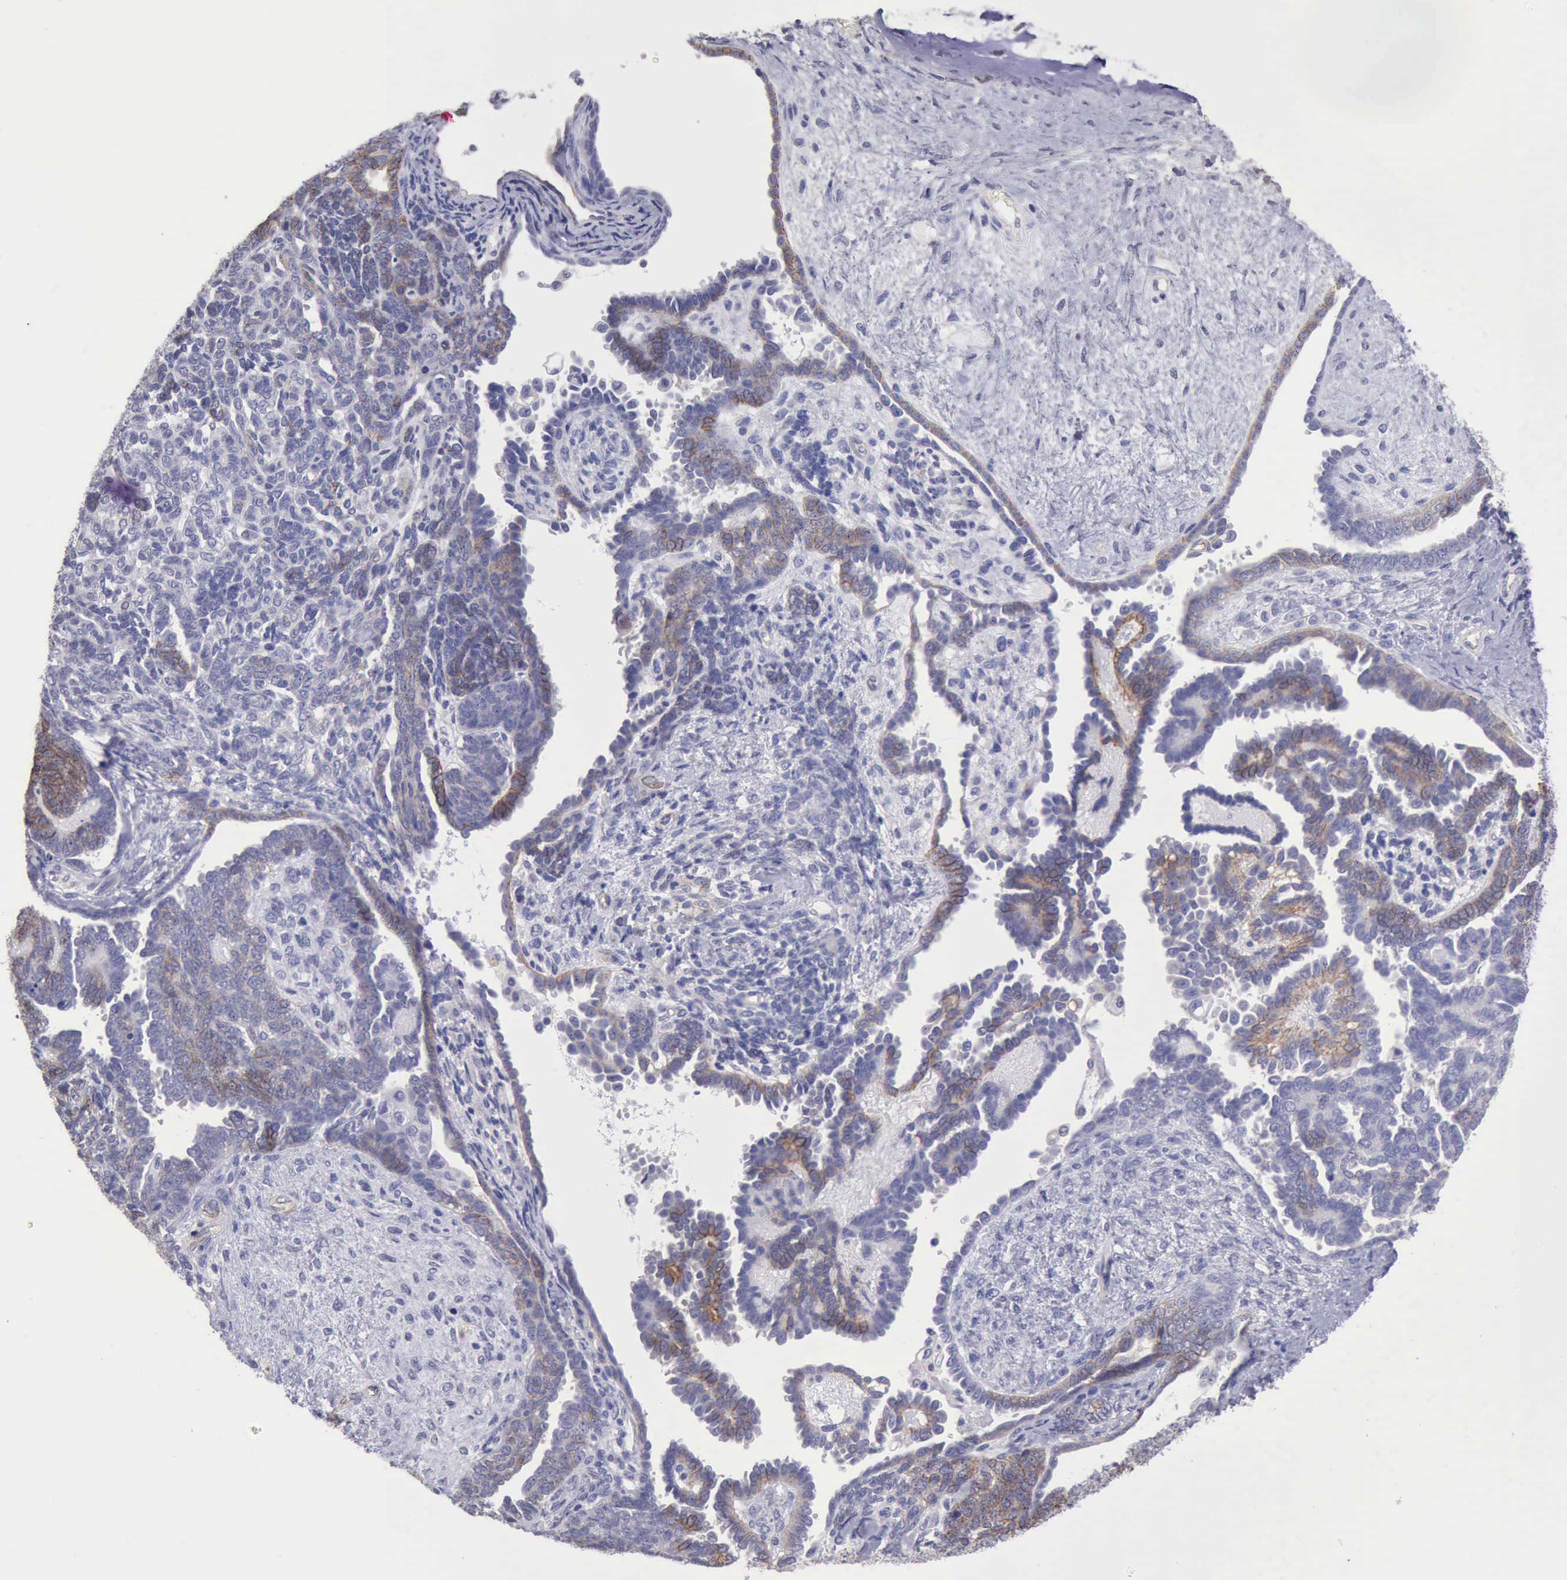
{"staining": {"intensity": "weak", "quantity": "25%-75%", "location": "cytoplasmic/membranous"}, "tissue": "endometrial cancer", "cell_type": "Tumor cells", "image_type": "cancer", "snomed": [{"axis": "morphology", "description": "Neoplasm, malignant, NOS"}, {"axis": "topography", "description": "Endometrium"}], "caption": "Endometrial cancer was stained to show a protein in brown. There is low levels of weak cytoplasmic/membranous positivity in approximately 25%-75% of tumor cells.", "gene": "KCND1", "patient": {"sex": "female", "age": 74}}